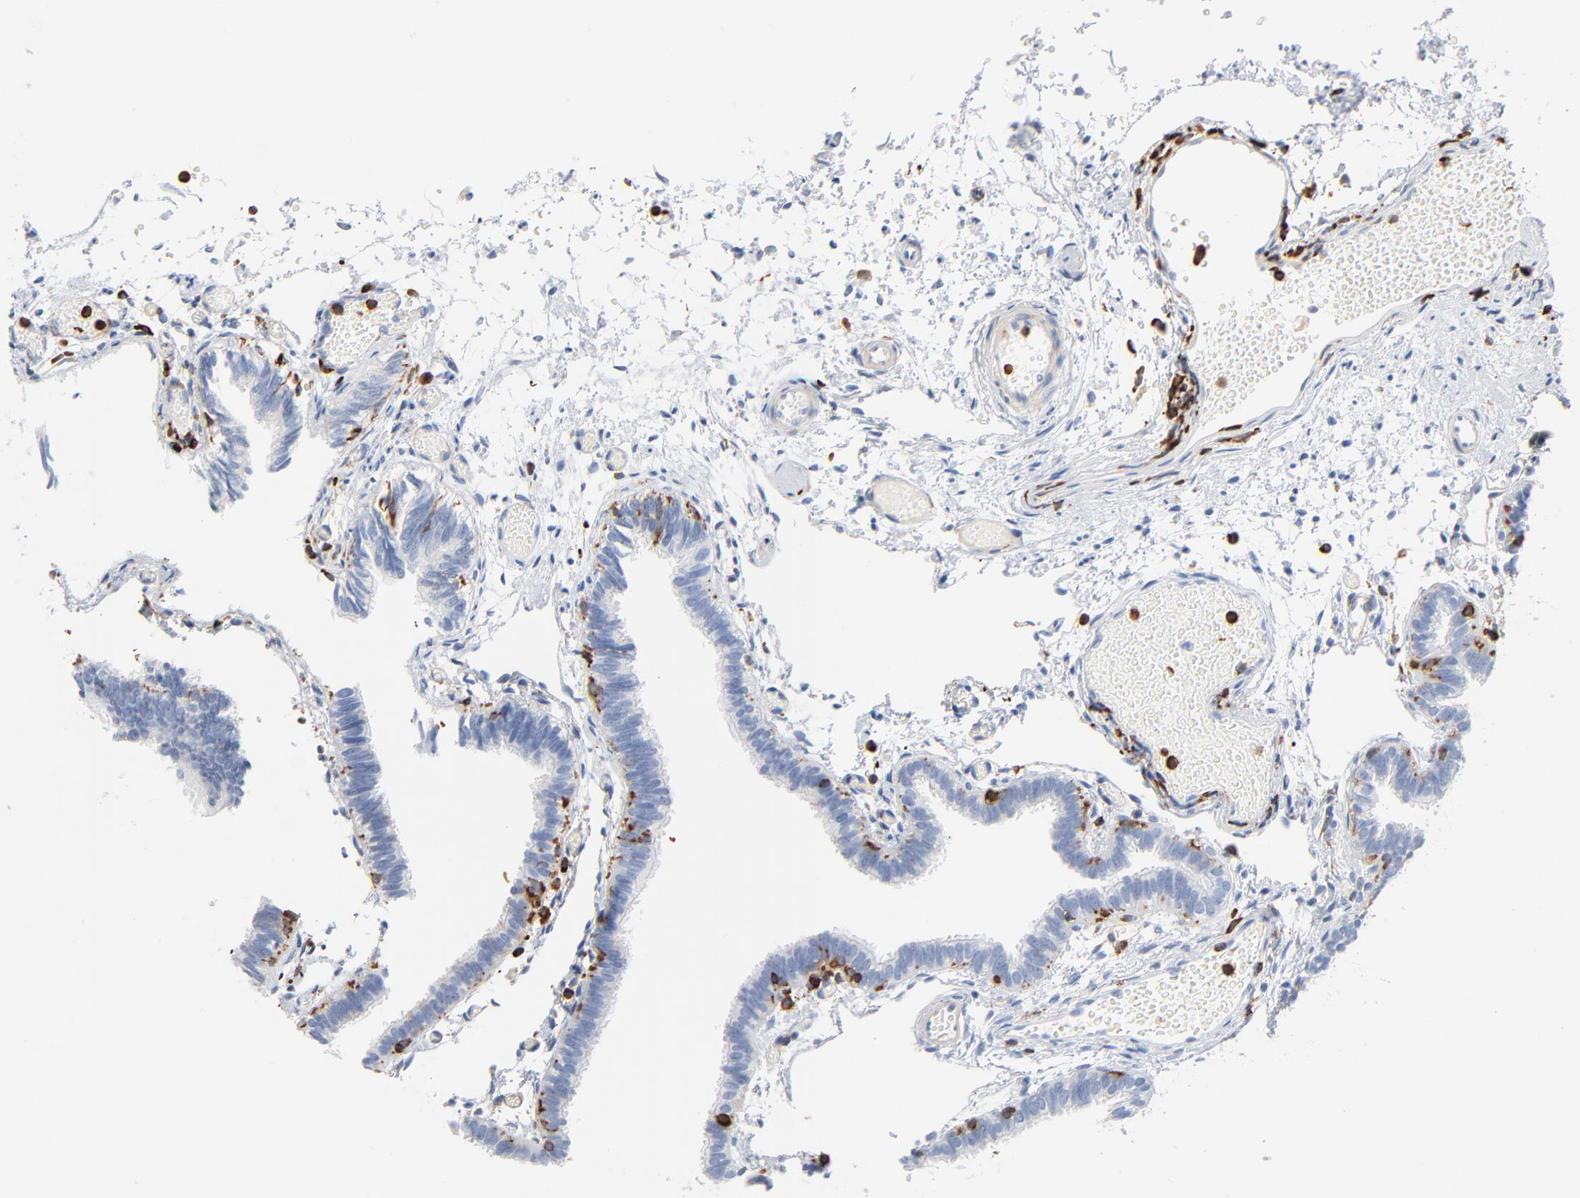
{"staining": {"intensity": "negative", "quantity": "none", "location": "none"}, "tissue": "fallopian tube", "cell_type": "Glandular cells", "image_type": "normal", "snomed": [{"axis": "morphology", "description": "Normal tissue, NOS"}, {"axis": "topography", "description": "Fallopian tube"}], "caption": "This is a micrograph of IHC staining of unremarkable fallopian tube, which shows no staining in glandular cells. Nuclei are stained in blue.", "gene": "SH3KBP1", "patient": {"sex": "female", "age": 29}}